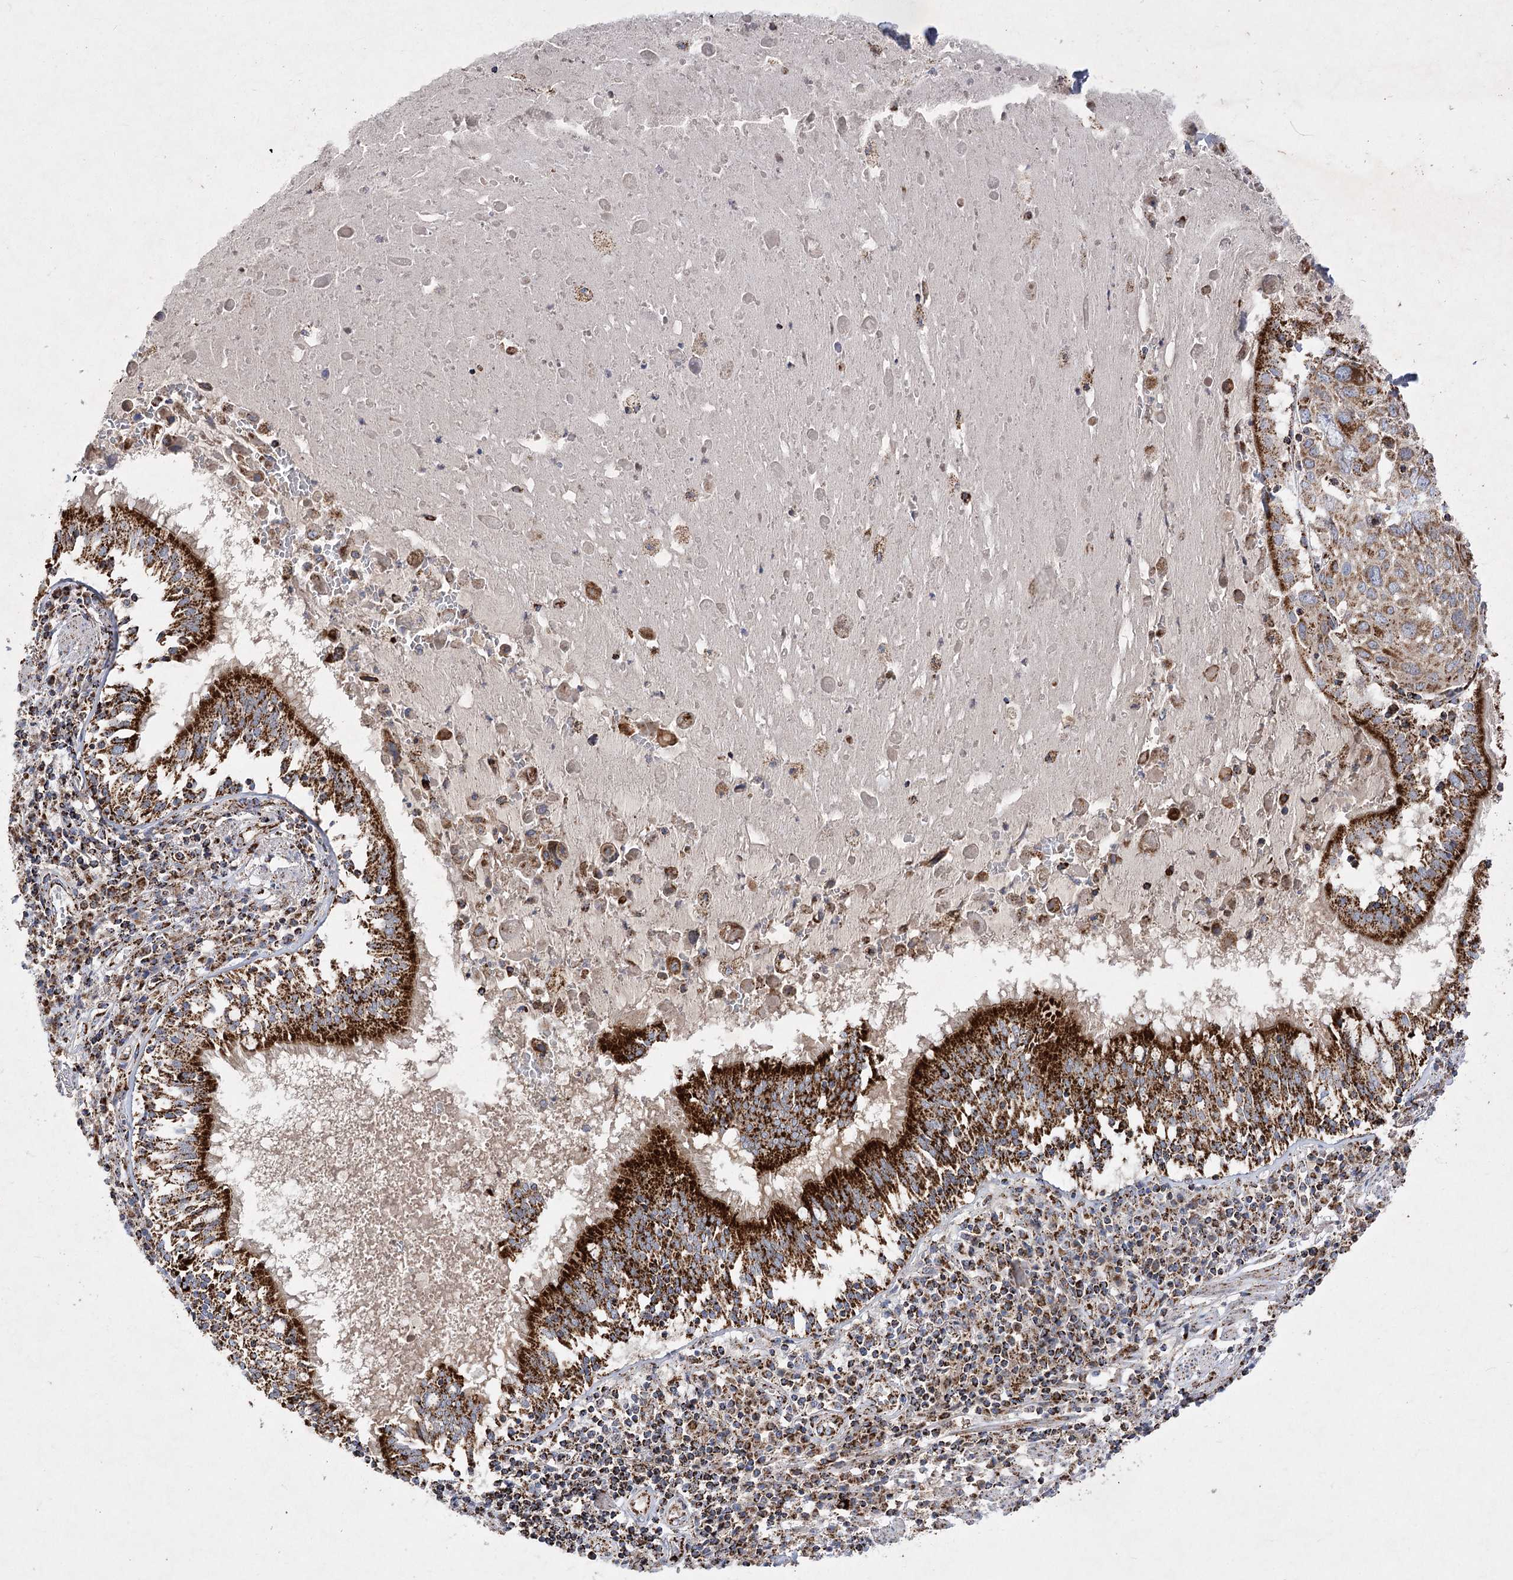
{"staining": {"intensity": "strong", "quantity": ">75%", "location": "cytoplasmic/membranous"}, "tissue": "lung cancer", "cell_type": "Tumor cells", "image_type": "cancer", "snomed": [{"axis": "morphology", "description": "Squamous cell carcinoma, NOS"}, {"axis": "topography", "description": "Lung"}], "caption": "Immunohistochemical staining of lung cancer (squamous cell carcinoma) shows strong cytoplasmic/membranous protein staining in about >75% of tumor cells.", "gene": "ASNSD1", "patient": {"sex": "male", "age": 65}}